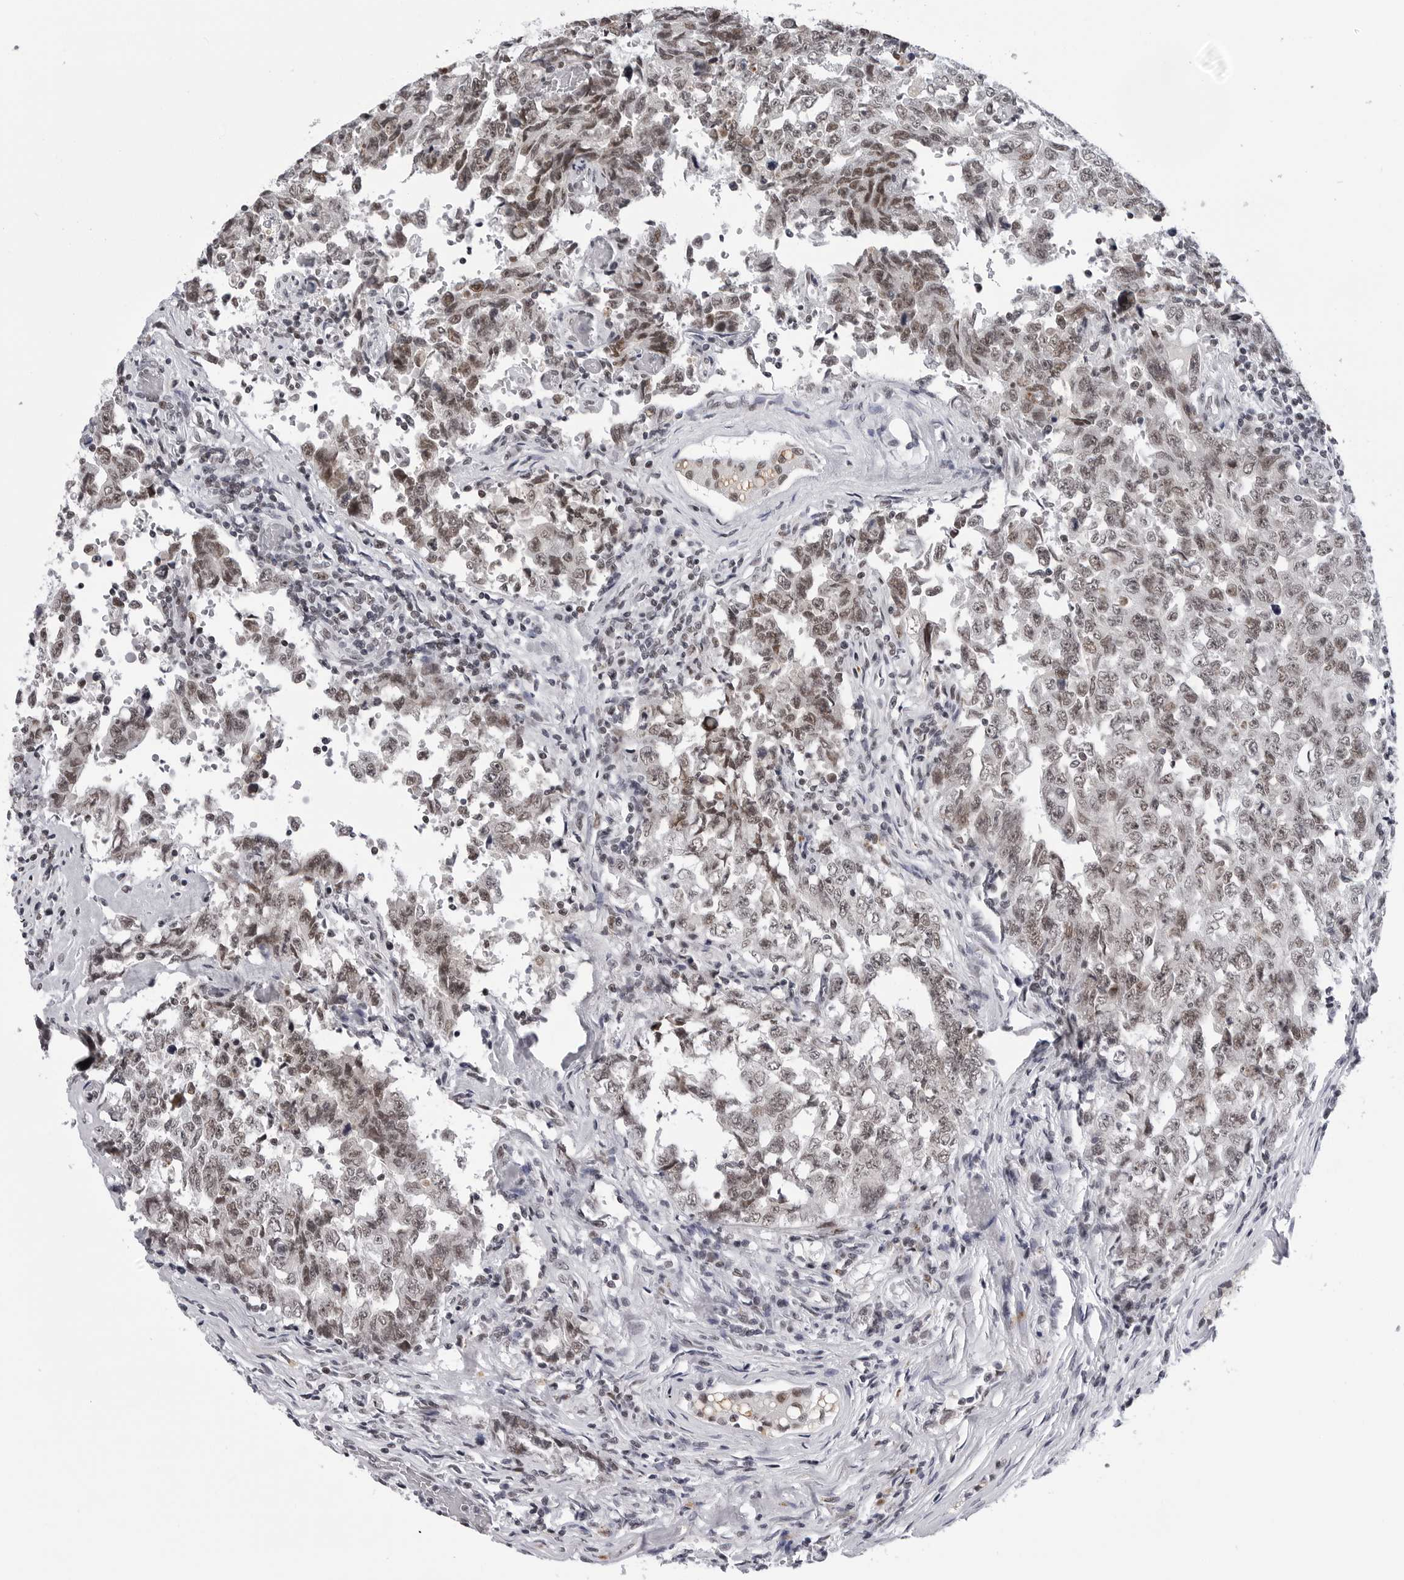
{"staining": {"intensity": "moderate", "quantity": ">75%", "location": "nuclear"}, "tissue": "testis cancer", "cell_type": "Tumor cells", "image_type": "cancer", "snomed": [{"axis": "morphology", "description": "Carcinoma, Embryonal, NOS"}, {"axis": "topography", "description": "Testis"}], "caption": "DAB (3,3'-diaminobenzidine) immunohistochemical staining of testis embryonal carcinoma reveals moderate nuclear protein staining in about >75% of tumor cells. Nuclei are stained in blue.", "gene": "SF3B4", "patient": {"sex": "male", "age": 26}}